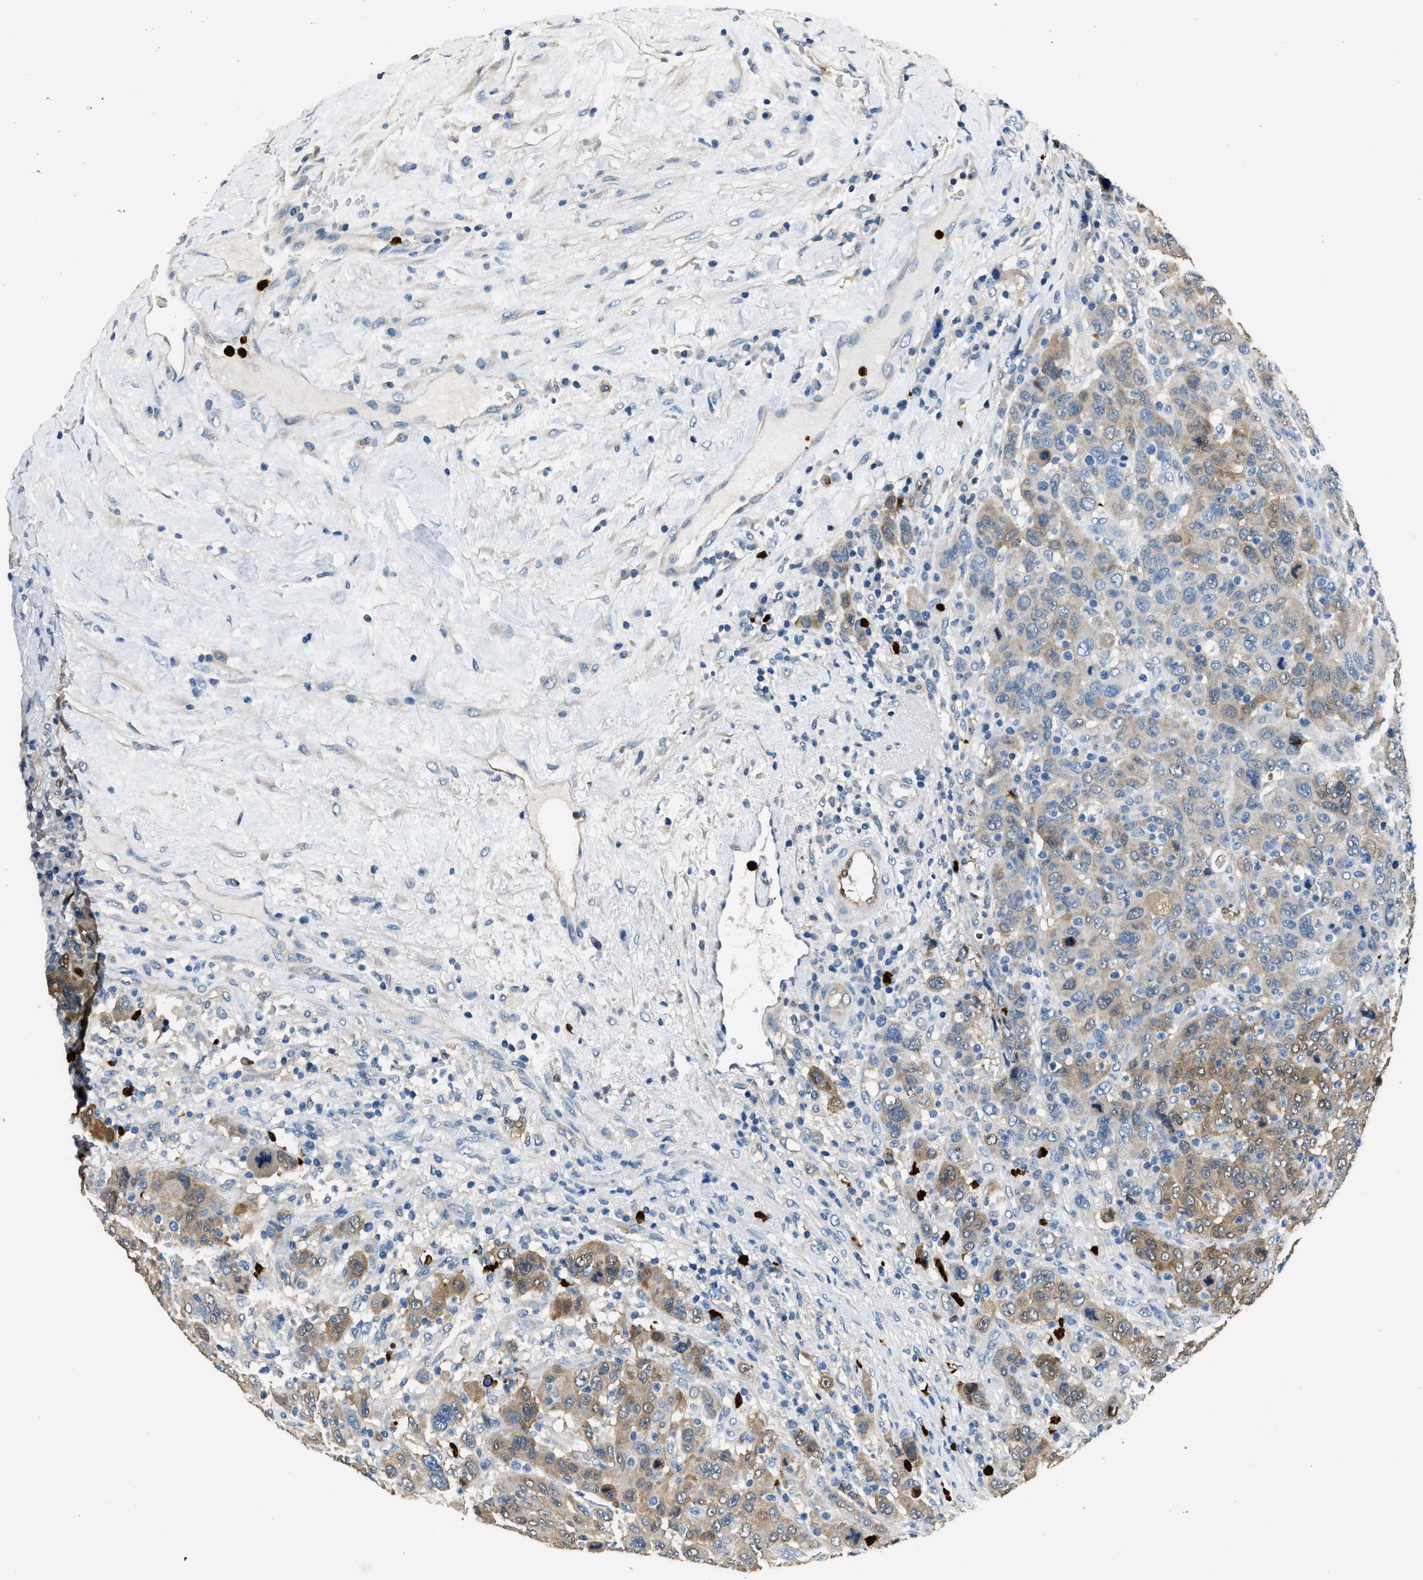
{"staining": {"intensity": "moderate", "quantity": "25%-75%", "location": "cytoplasmic/membranous"}, "tissue": "breast cancer", "cell_type": "Tumor cells", "image_type": "cancer", "snomed": [{"axis": "morphology", "description": "Duct carcinoma"}, {"axis": "topography", "description": "Breast"}], "caption": "A high-resolution photomicrograph shows IHC staining of breast invasive ductal carcinoma, which exhibits moderate cytoplasmic/membranous positivity in about 25%-75% of tumor cells.", "gene": "ANXA3", "patient": {"sex": "female", "age": 37}}